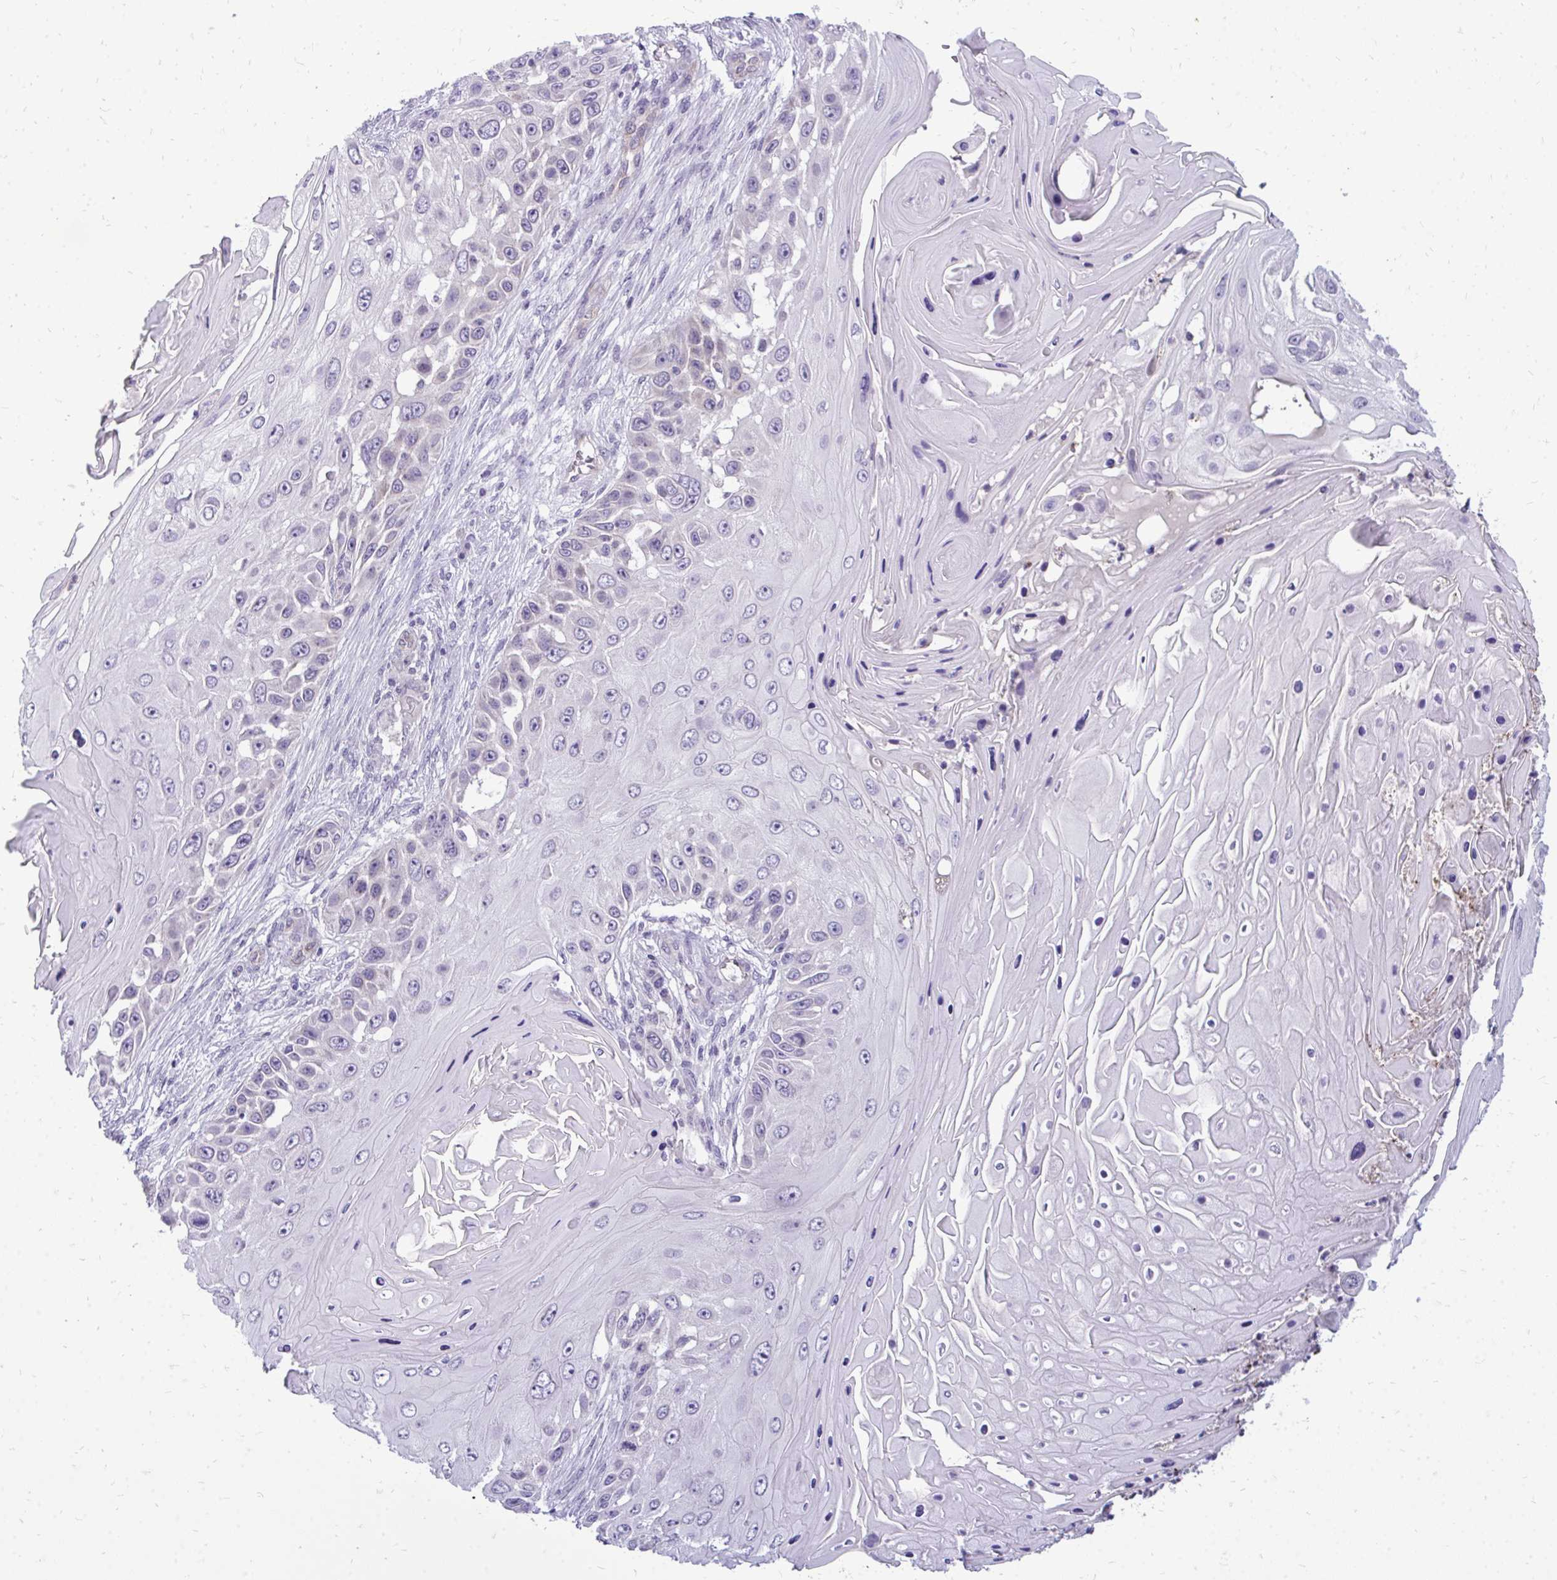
{"staining": {"intensity": "negative", "quantity": "none", "location": "none"}, "tissue": "skin cancer", "cell_type": "Tumor cells", "image_type": "cancer", "snomed": [{"axis": "morphology", "description": "Squamous cell carcinoma, NOS"}, {"axis": "topography", "description": "Skin"}], "caption": "Immunohistochemical staining of human skin cancer (squamous cell carcinoma) reveals no significant positivity in tumor cells.", "gene": "ACSL5", "patient": {"sex": "female", "age": 44}}